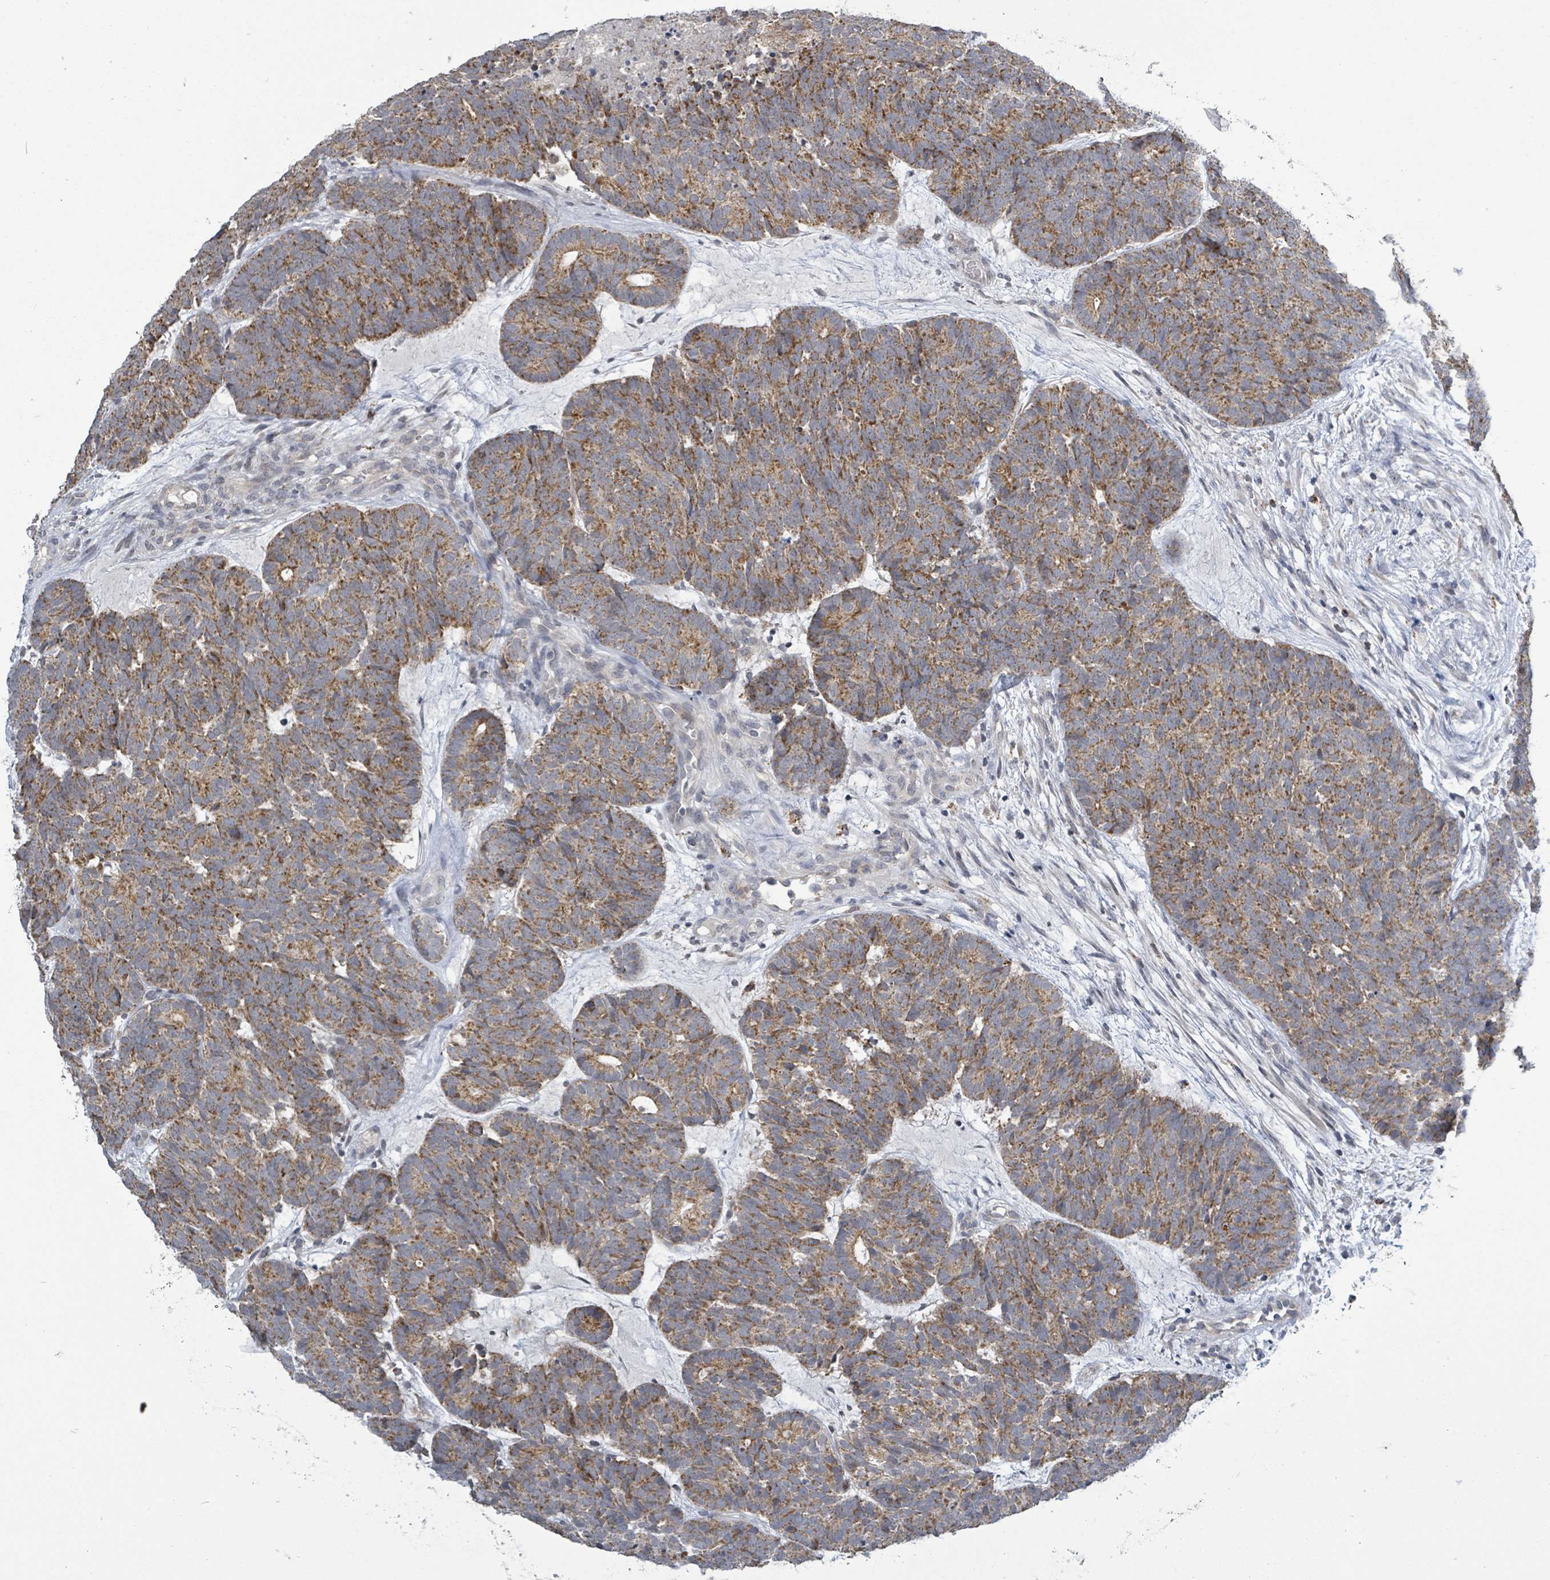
{"staining": {"intensity": "moderate", "quantity": ">75%", "location": "cytoplasmic/membranous"}, "tissue": "head and neck cancer", "cell_type": "Tumor cells", "image_type": "cancer", "snomed": [{"axis": "morphology", "description": "Adenocarcinoma, NOS"}, {"axis": "topography", "description": "Head-Neck"}], "caption": "Adenocarcinoma (head and neck) stained with immunohistochemistry exhibits moderate cytoplasmic/membranous positivity in about >75% of tumor cells.", "gene": "COQ10B", "patient": {"sex": "female", "age": 81}}